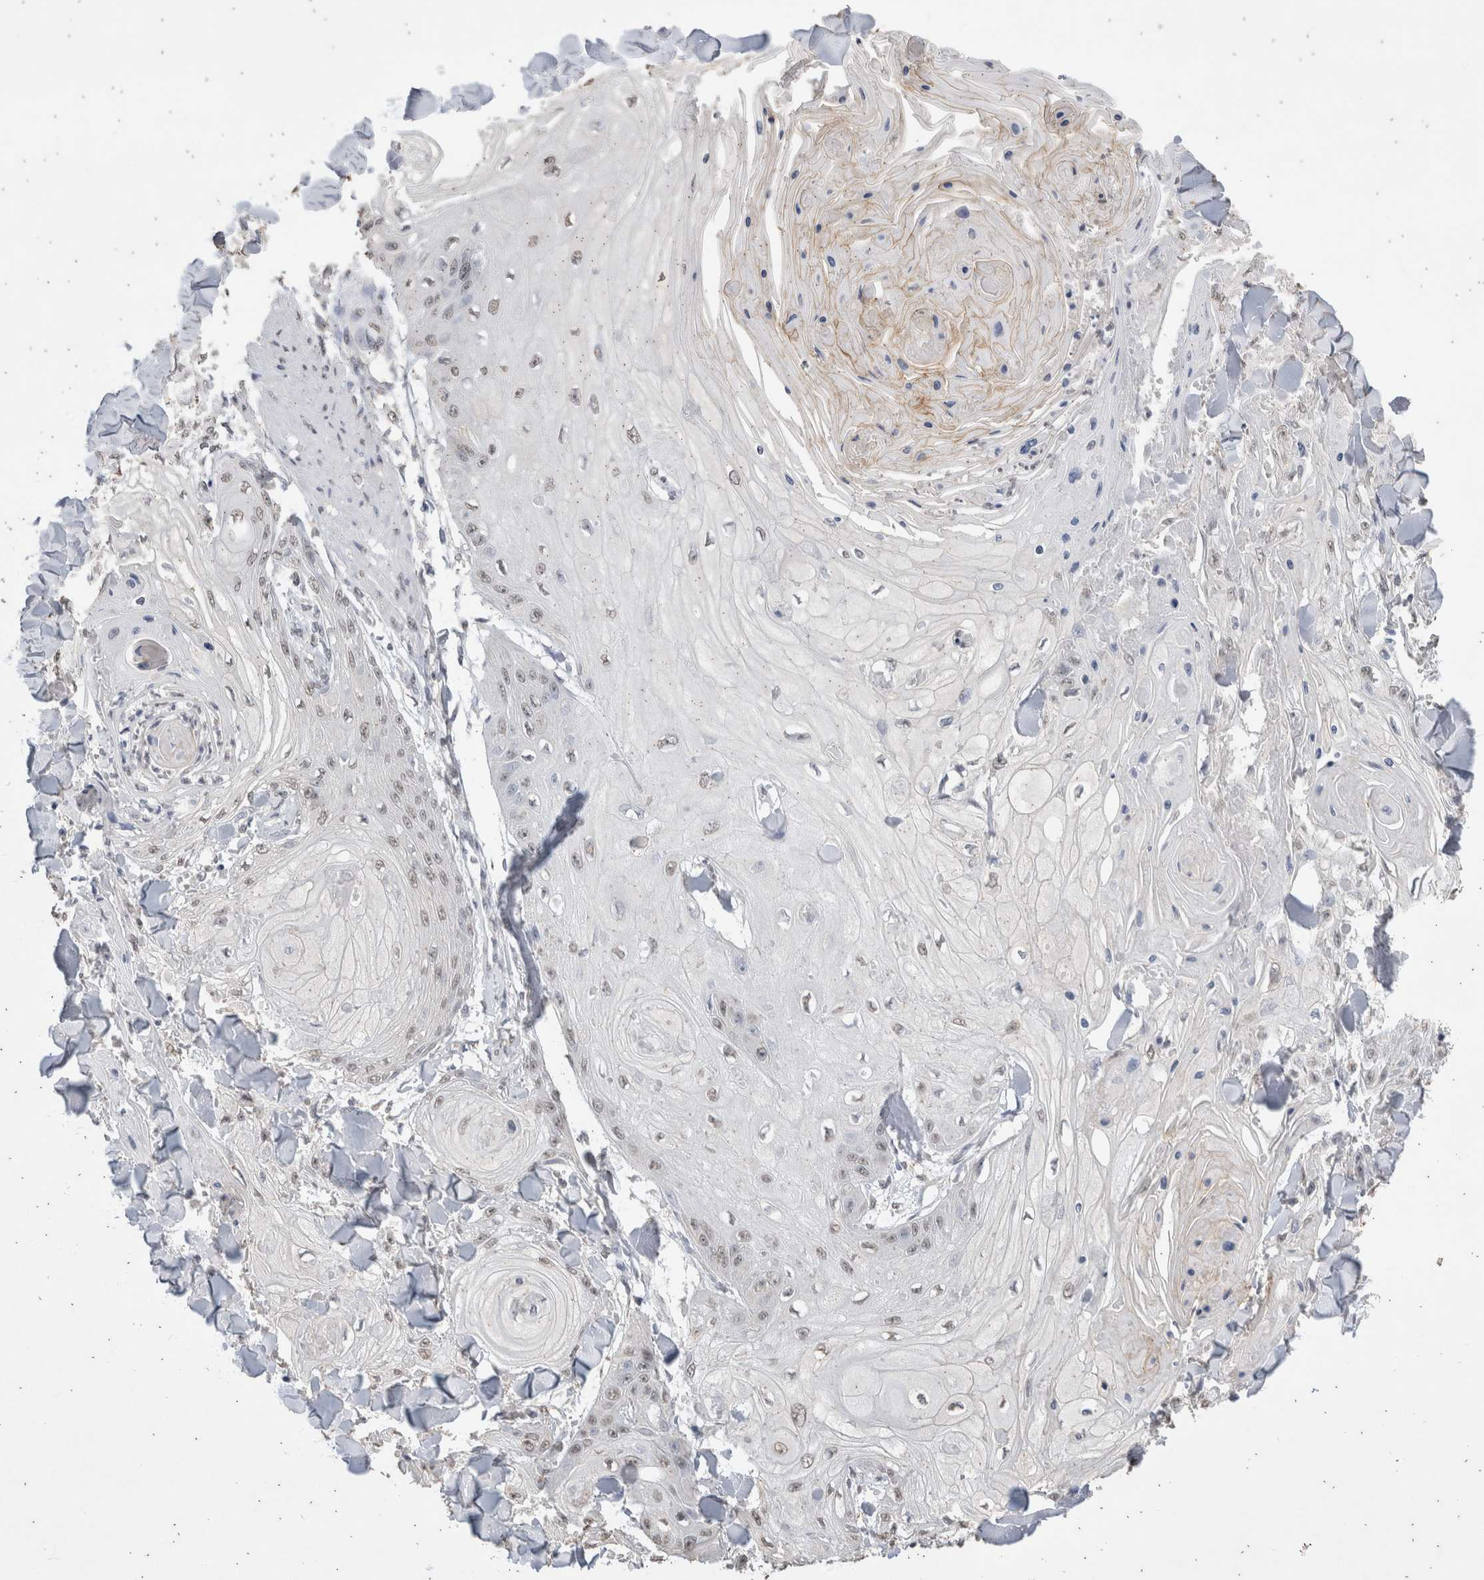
{"staining": {"intensity": "negative", "quantity": "none", "location": "none"}, "tissue": "skin cancer", "cell_type": "Tumor cells", "image_type": "cancer", "snomed": [{"axis": "morphology", "description": "Squamous cell carcinoma, NOS"}, {"axis": "topography", "description": "Skin"}], "caption": "Micrograph shows no protein expression in tumor cells of skin cancer (squamous cell carcinoma) tissue.", "gene": "LGALS2", "patient": {"sex": "male", "age": 74}}